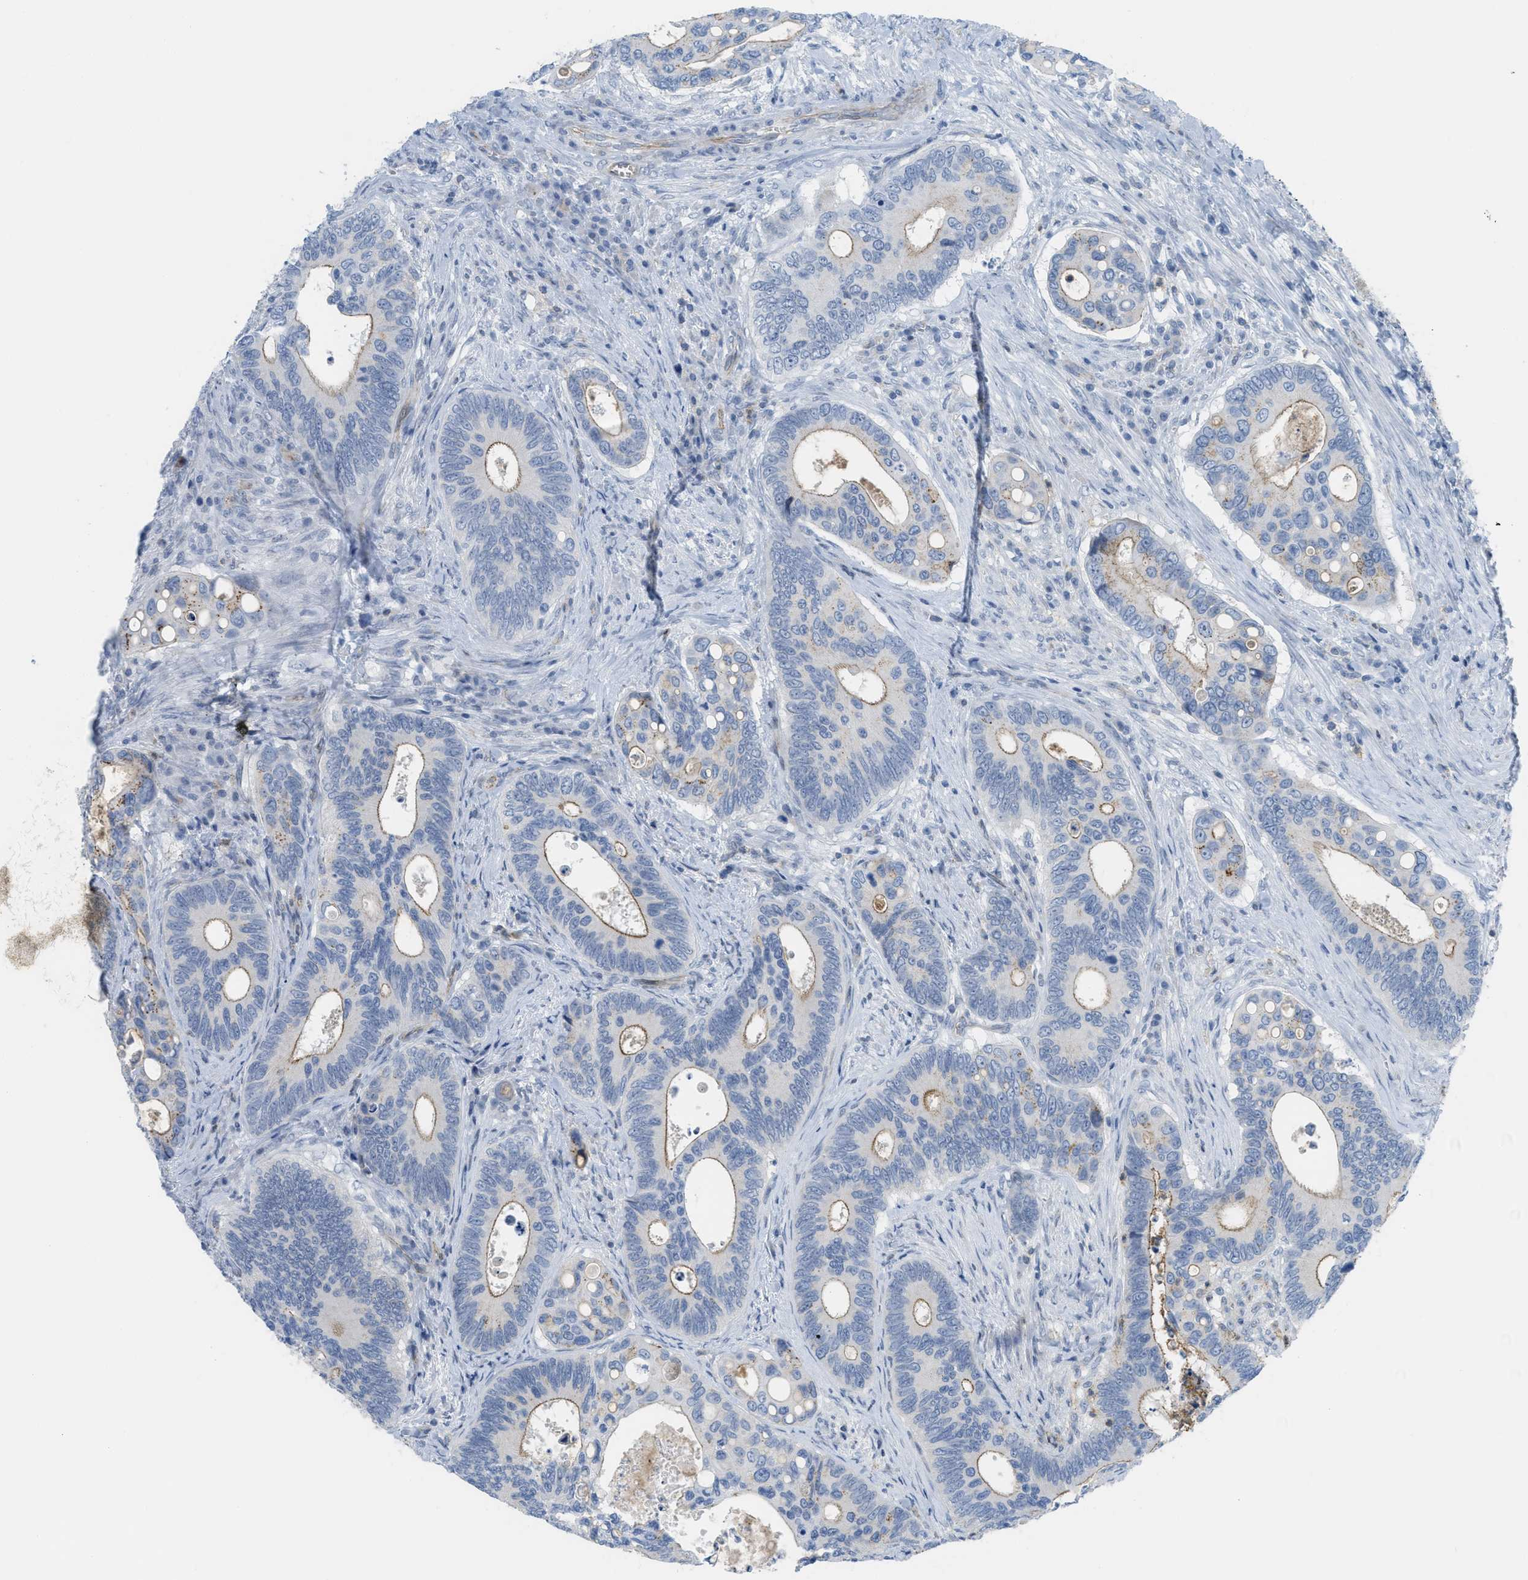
{"staining": {"intensity": "weak", "quantity": "25%-75%", "location": "cytoplasmic/membranous"}, "tissue": "colorectal cancer", "cell_type": "Tumor cells", "image_type": "cancer", "snomed": [{"axis": "morphology", "description": "Inflammation, NOS"}, {"axis": "morphology", "description": "Adenocarcinoma, NOS"}, {"axis": "topography", "description": "Colon"}], "caption": "Tumor cells reveal weak cytoplasmic/membranous positivity in approximately 25%-75% of cells in adenocarcinoma (colorectal).", "gene": "CRB3", "patient": {"sex": "male", "age": 72}}